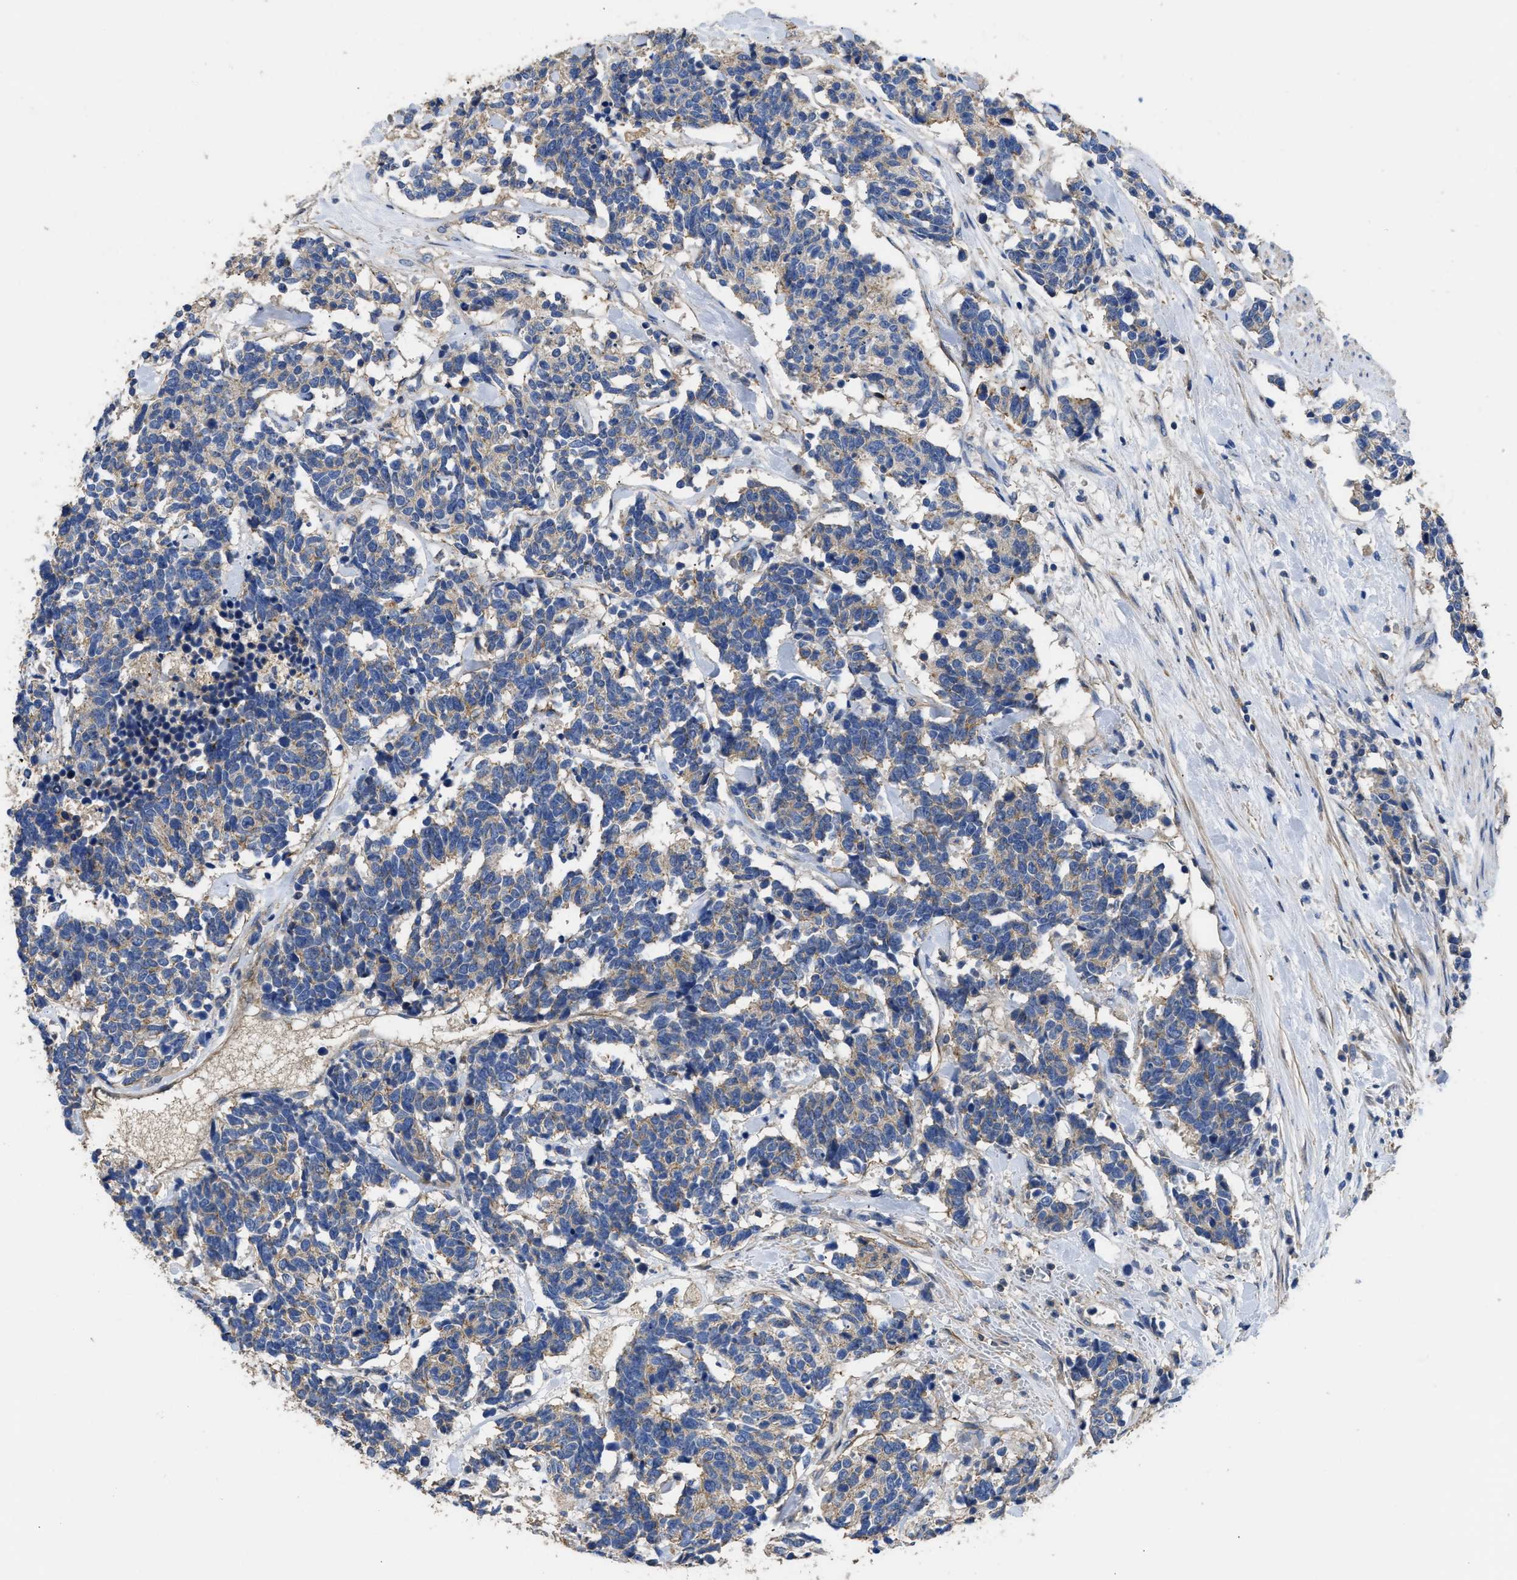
{"staining": {"intensity": "negative", "quantity": "none", "location": "none"}, "tissue": "carcinoid", "cell_type": "Tumor cells", "image_type": "cancer", "snomed": [{"axis": "morphology", "description": "Carcinoma, NOS"}, {"axis": "morphology", "description": "Carcinoid, malignant, NOS"}, {"axis": "topography", "description": "Urinary bladder"}], "caption": "Histopathology image shows no significant protein expression in tumor cells of carcinoma.", "gene": "USP4", "patient": {"sex": "male", "age": 57}}